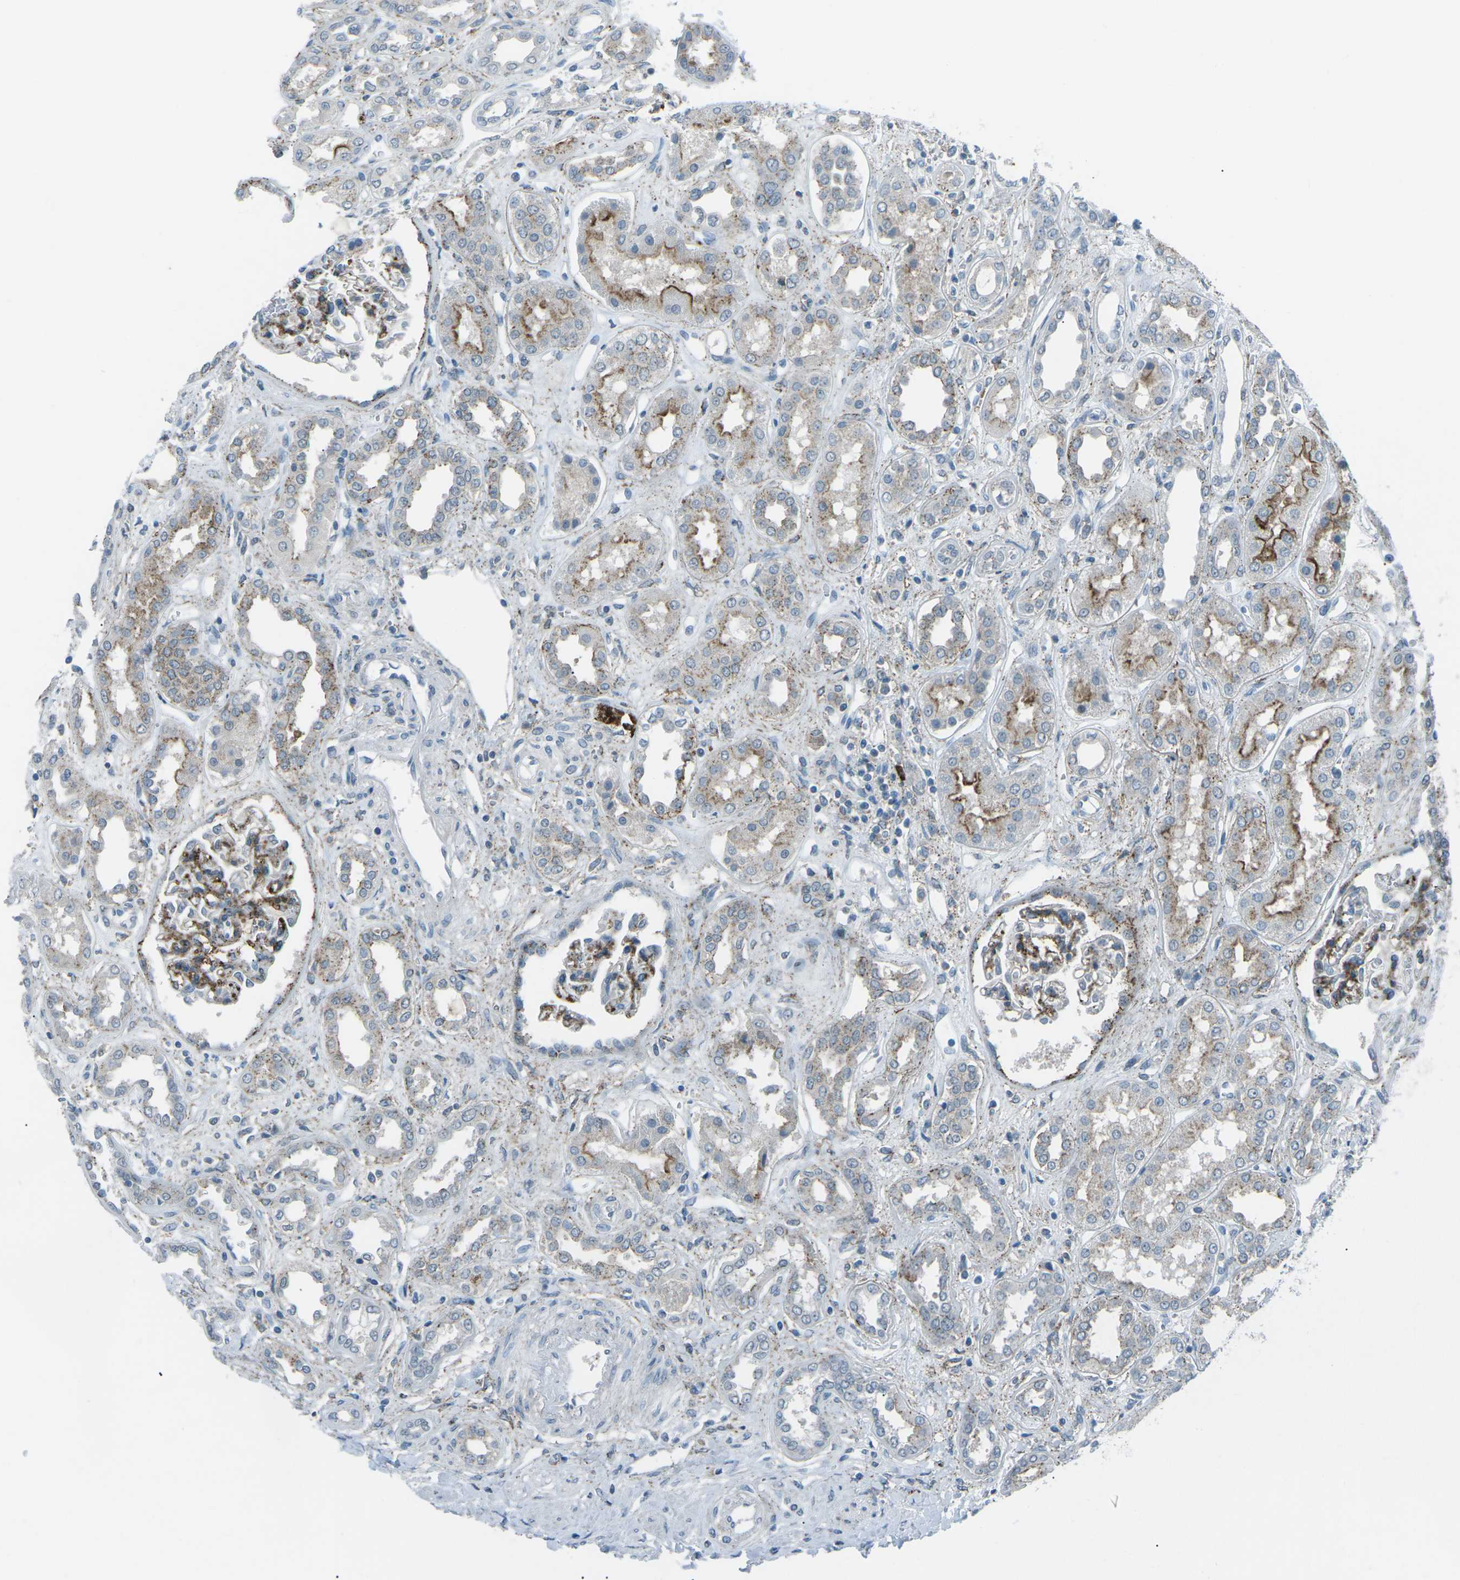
{"staining": {"intensity": "moderate", "quantity": "25%-75%", "location": "cytoplasmic/membranous"}, "tissue": "kidney", "cell_type": "Cells in glomeruli", "image_type": "normal", "snomed": [{"axis": "morphology", "description": "Normal tissue, NOS"}, {"axis": "topography", "description": "Kidney"}], "caption": "Cells in glomeruli display moderate cytoplasmic/membranous positivity in about 25%-75% of cells in benign kidney.", "gene": "PRKCA", "patient": {"sex": "male", "age": 59}}